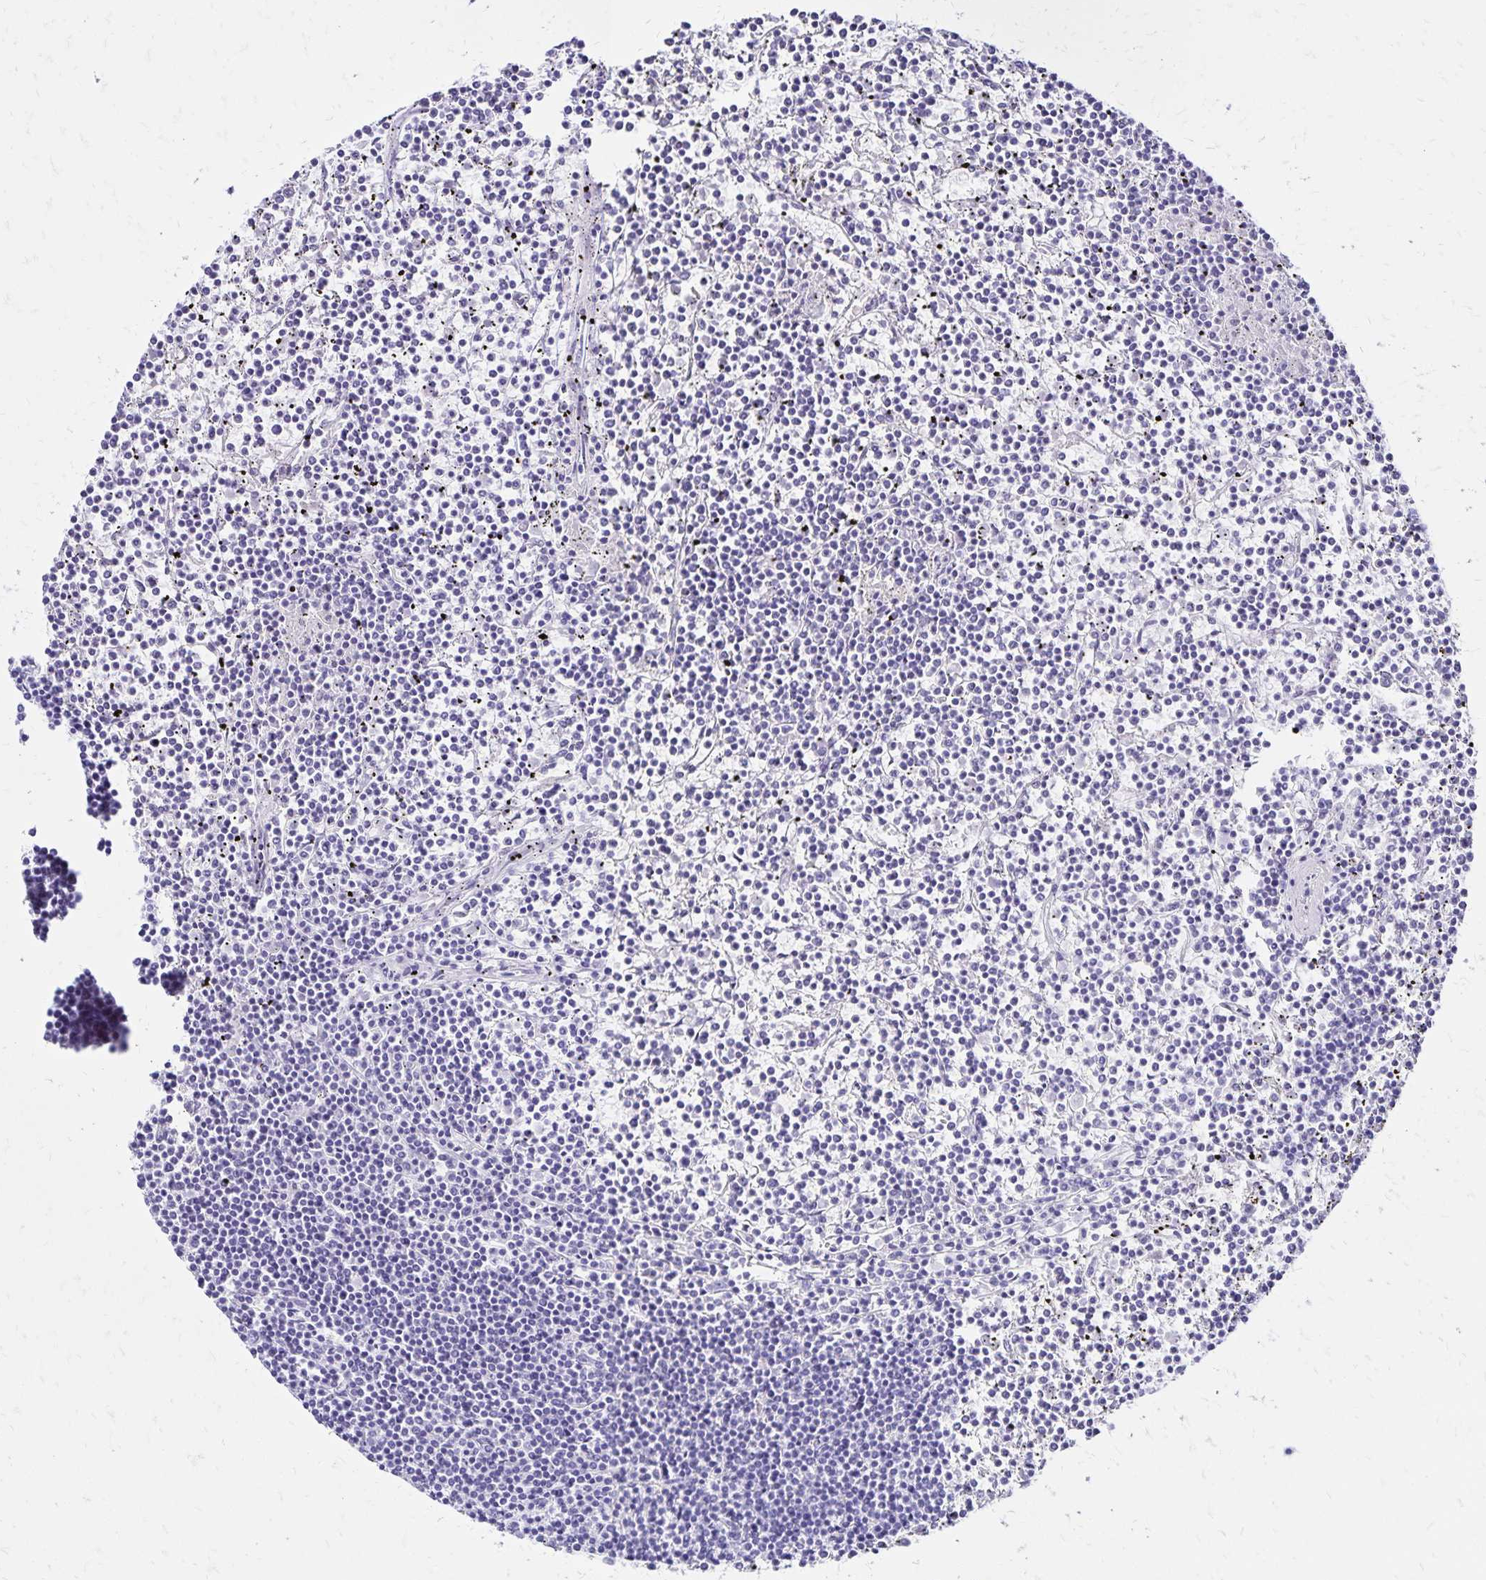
{"staining": {"intensity": "negative", "quantity": "none", "location": "none"}, "tissue": "lymphoma", "cell_type": "Tumor cells", "image_type": "cancer", "snomed": [{"axis": "morphology", "description": "Malignant lymphoma, non-Hodgkin's type, Low grade"}, {"axis": "topography", "description": "Spleen"}], "caption": "Immunohistochemical staining of human malignant lymphoma, non-Hodgkin's type (low-grade) displays no significant expression in tumor cells. (DAB (3,3'-diaminobenzidine) immunohistochemistry with hematoxylin counter stain).", "gene": "LIN28B", "patient": {"sex": "female", "age": 19}}